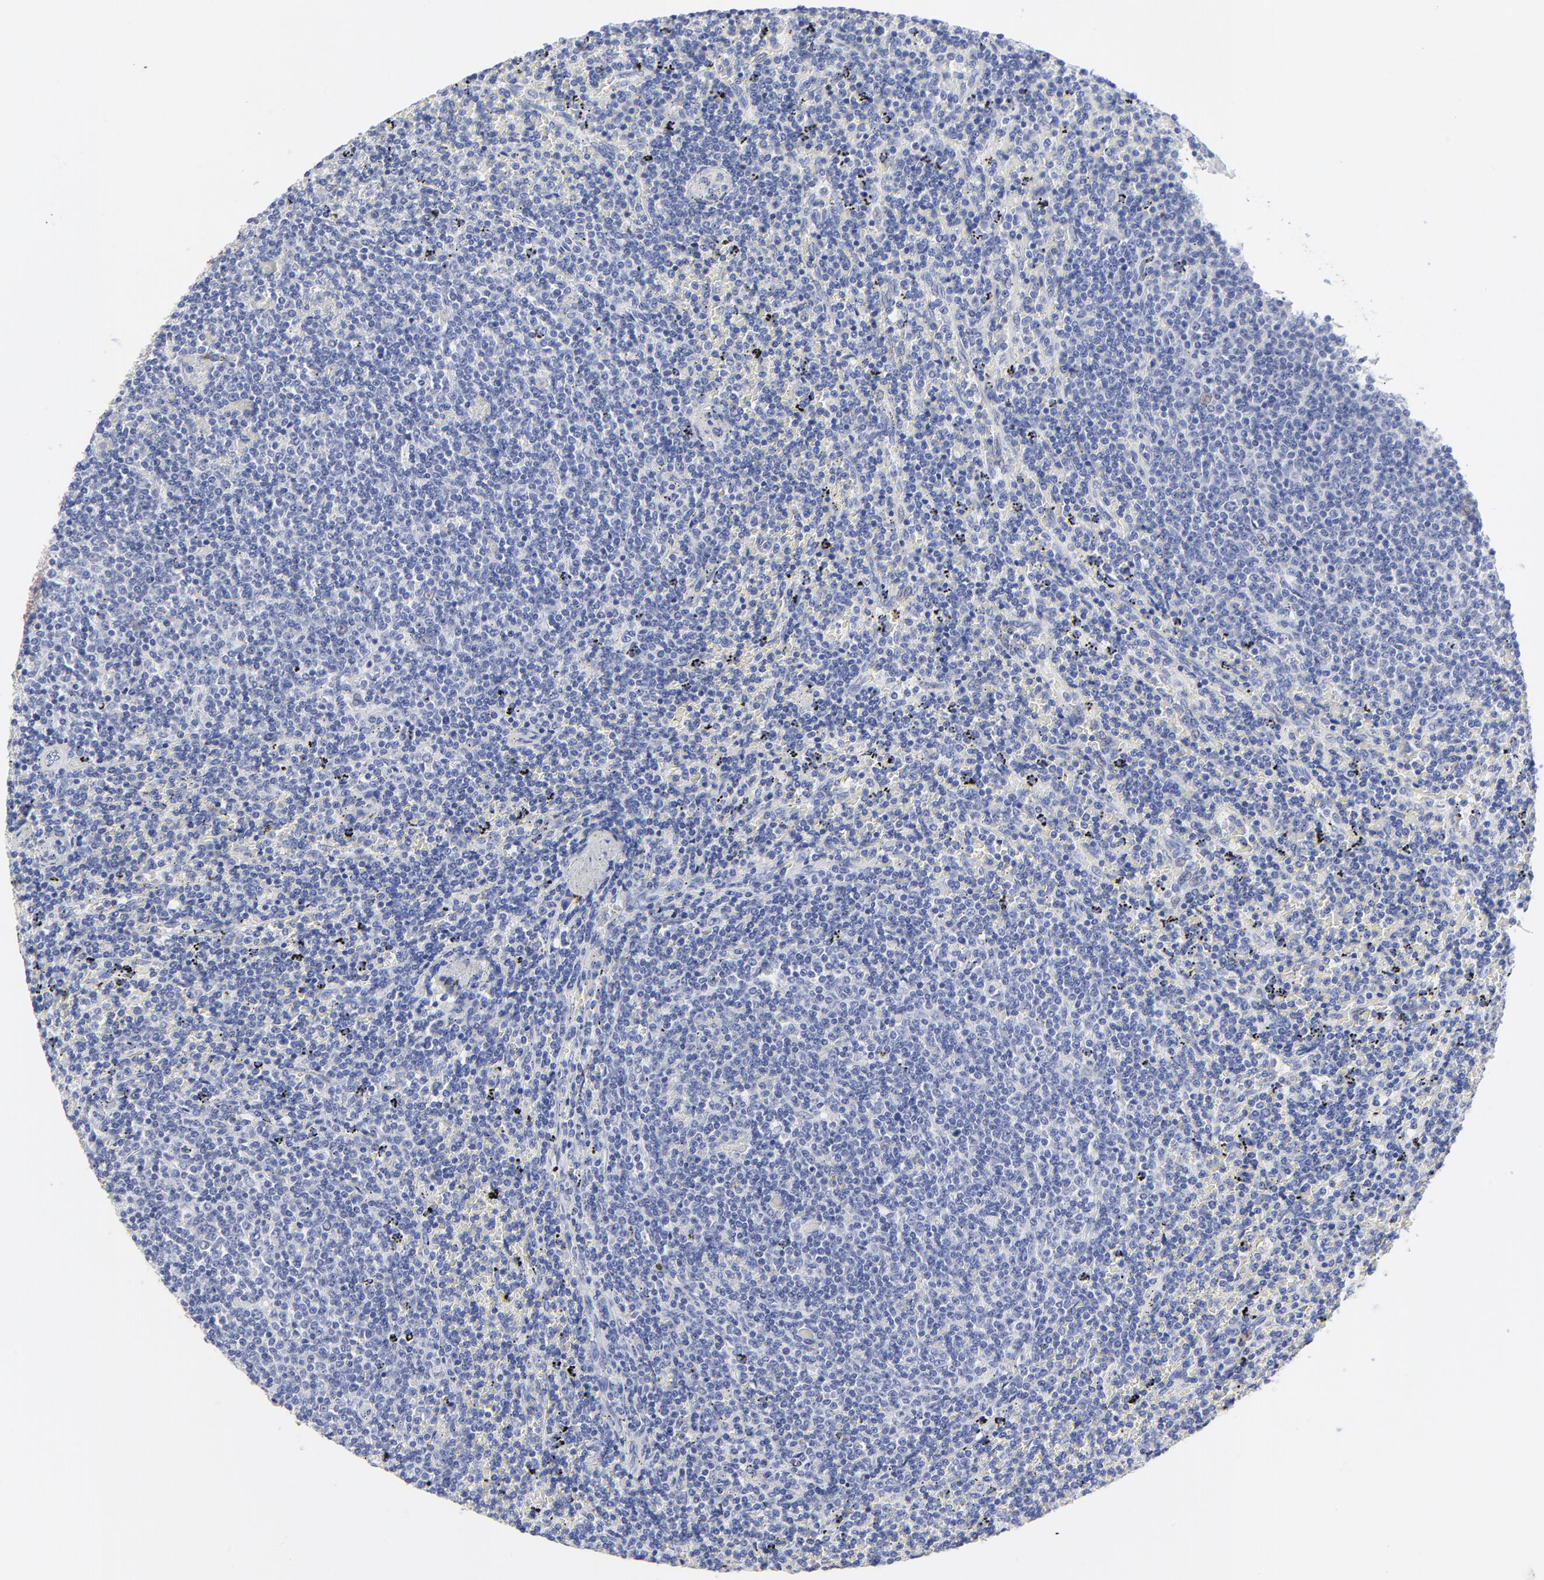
{"staining": {"intensity": "negative", "quantity": "none", "location": "none"}, "tissue": "lymphoma", "cell_type": "Tumor cells", "image_type": "cancer", "snomed": [{"axis": "morphology", "description": "Malignant lymphoma, non-Hodgkin's type, Low grade"}, {"axis": "topography", "description": "Spleen"}], "caption": "The histopathology image shows no significant positivity in tumor cells of low-grade malignant lymphoma, non-Hodgkin's type.", "gene": "PSD3", "patient": {"sex": "female", "age": 50}}